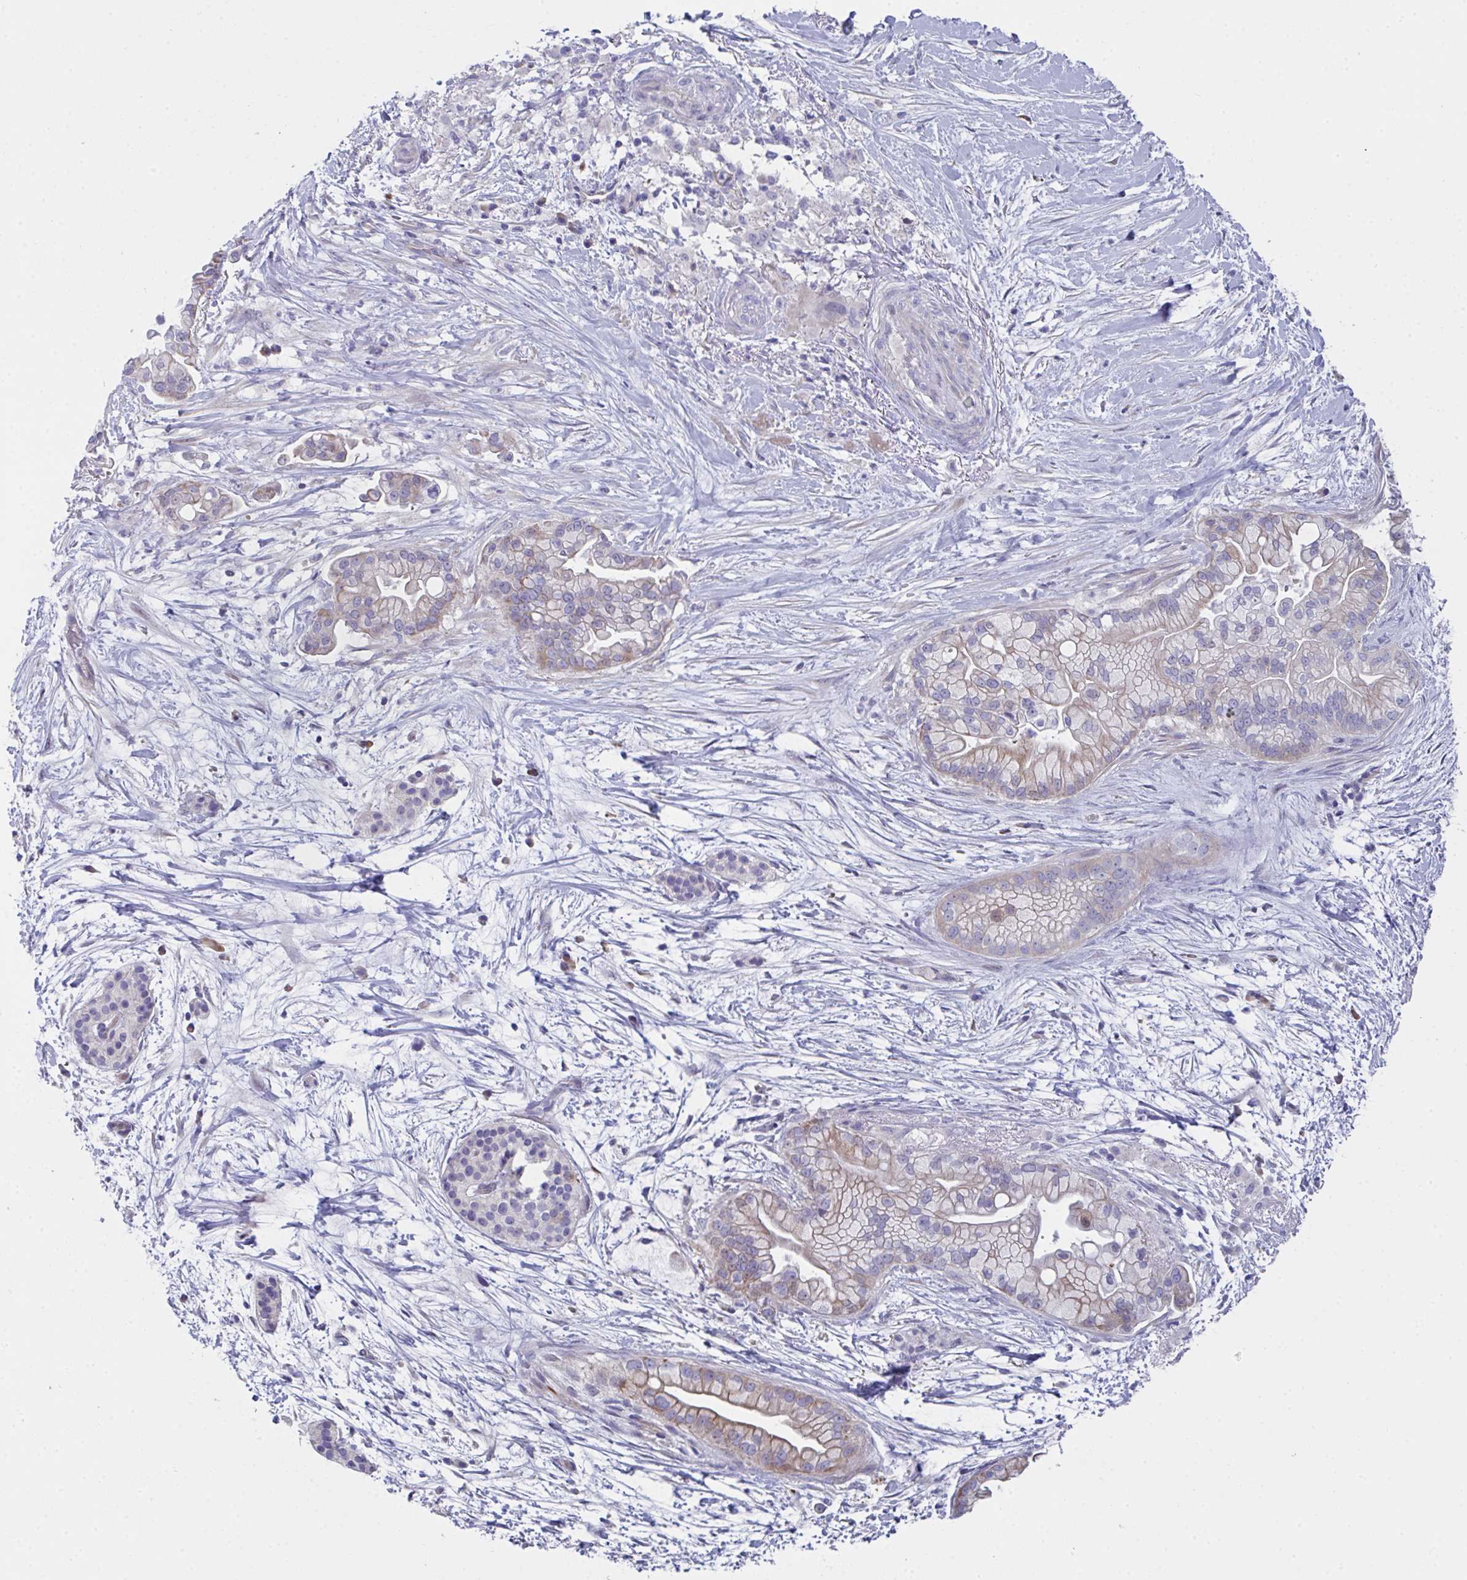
{"staining": {"intensity": "moderate", "quantity": "<25%", "location": "cytoplasmic/membranous"}, "tissue": "pancreatic cancer", "cell_type": "Tumor cells", "image_type": "cancer", "snomed": [{"axis": "morphology", "description": "Adenocarcinoma, NOS"}, {"axis": "topography", "description": "Pancreas"}], "caption": "A brown stain shows moderate cytoplasmic/membranous staining of a protein in pancreatic cancer (adenocarcinoma) tumor cells.", "gene": "FBXO47", "patient": {"sex": "female", "age": 69}}